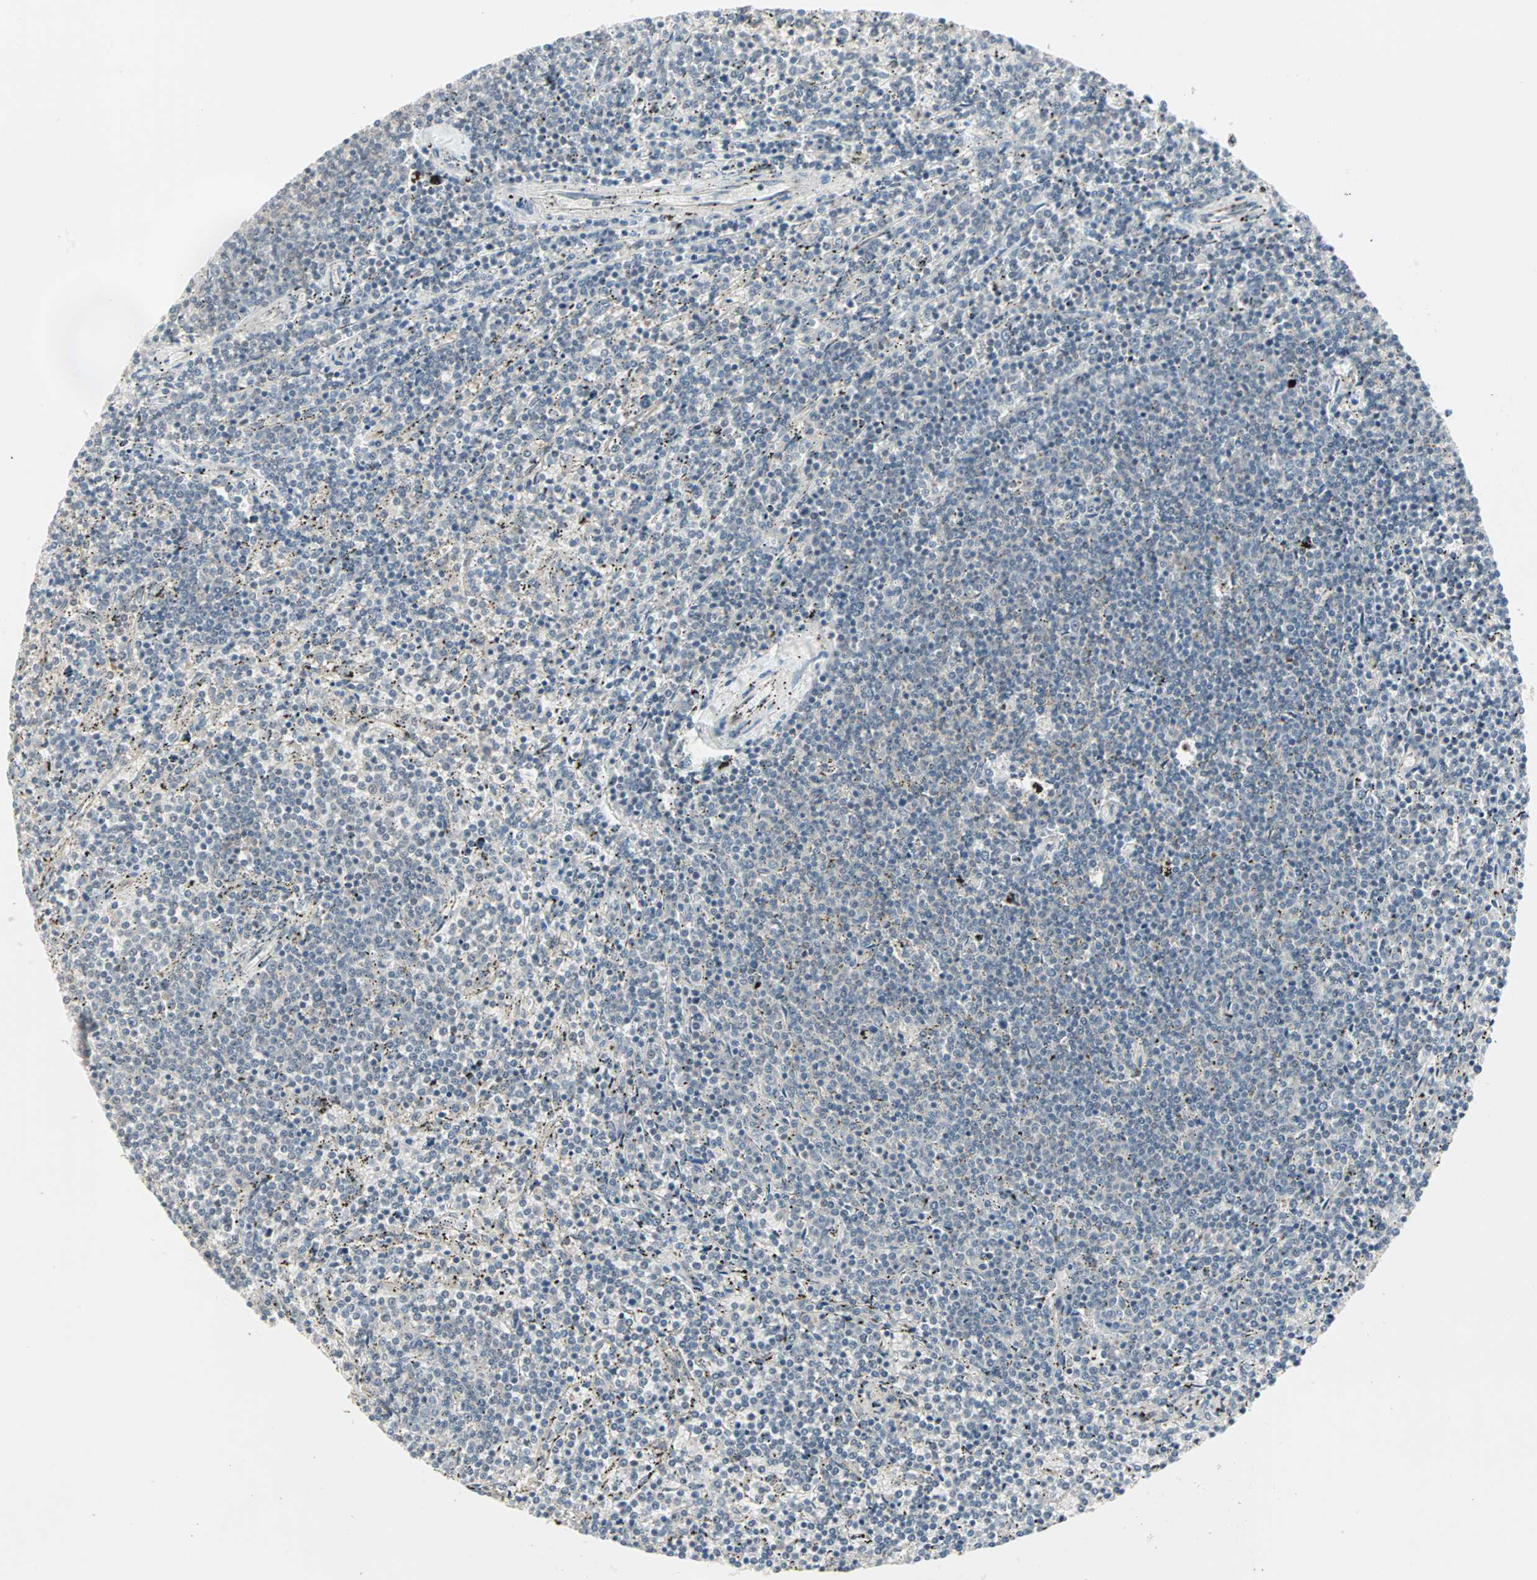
{"staining": {"intensity": "negative", "quantity": "none", "location": "none"}, "tissue": "lymphoma", "cell_type": "Tumor cells", "image_type": "cancer", "snomed": [{"axis": "morphology", "description": "Malignant lymphoma, non-Hodgkin's type, Low grade"}, {"axis": "topography", "description": "Spleen"}], "caption": "This is an immunohistochemistry photomicrograph of lymphoma. There is no staining in tumor cells.", "gene": "PTPA", "patient": {"sex": "female", "age": 50}}